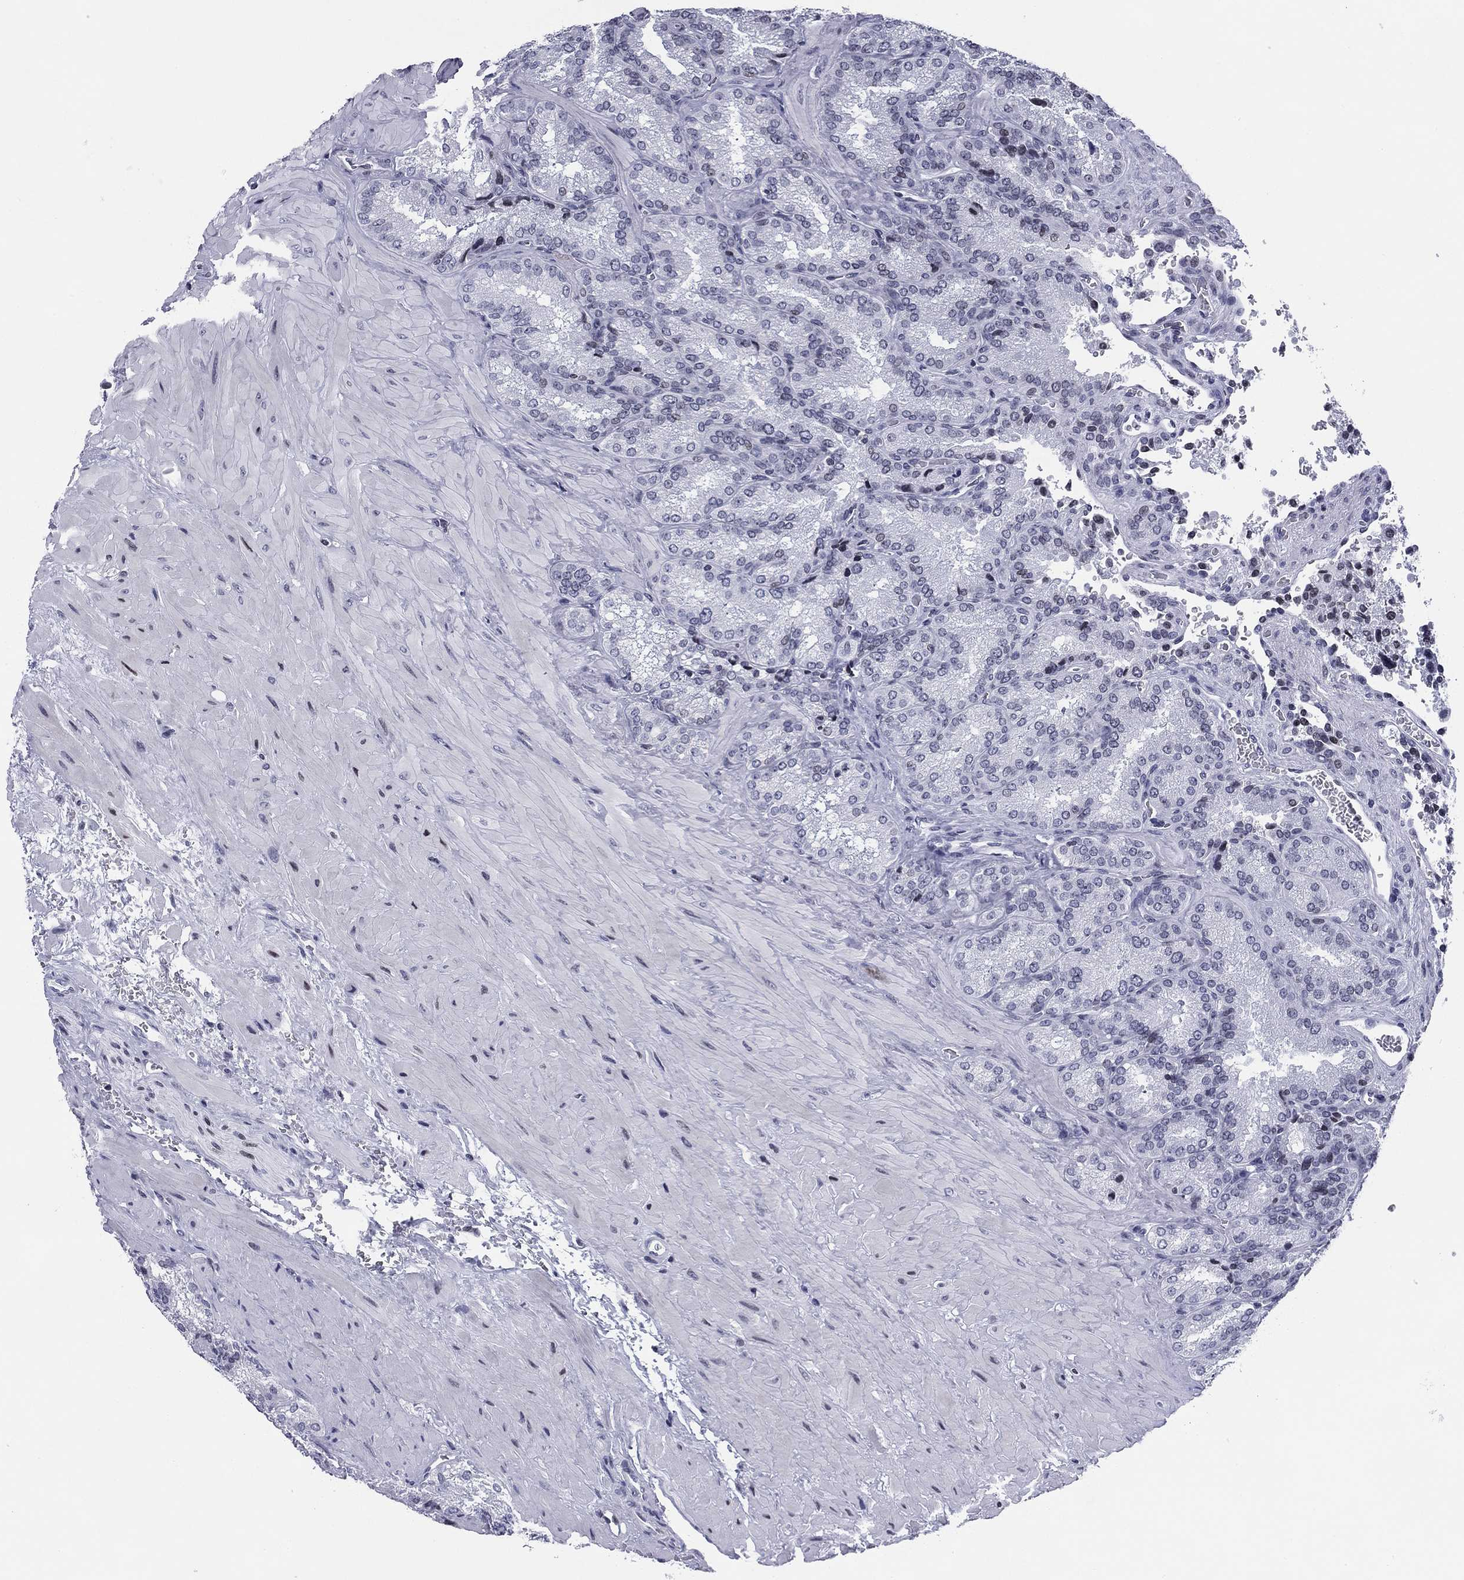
{"staining": {"intensity": "negative", "quantity": "none", "location": "none"}, "tissue": "seminal vesicle", "cell_type": "Glandular cells", "image_type": "normal", "snomed": [{"axis": "morphology", "description": "Normal tissue, NOS"}, {"axis": "topography", "description": "Seminal veicle"}], "caption": "Photomicrograph shows no significant protein staining in glandular cells of unremarkable seminal vesicle. (DAB IHC, high magnification).", "gene": "CCDC144A", "patient": {"sex": "male", "age": 37}}